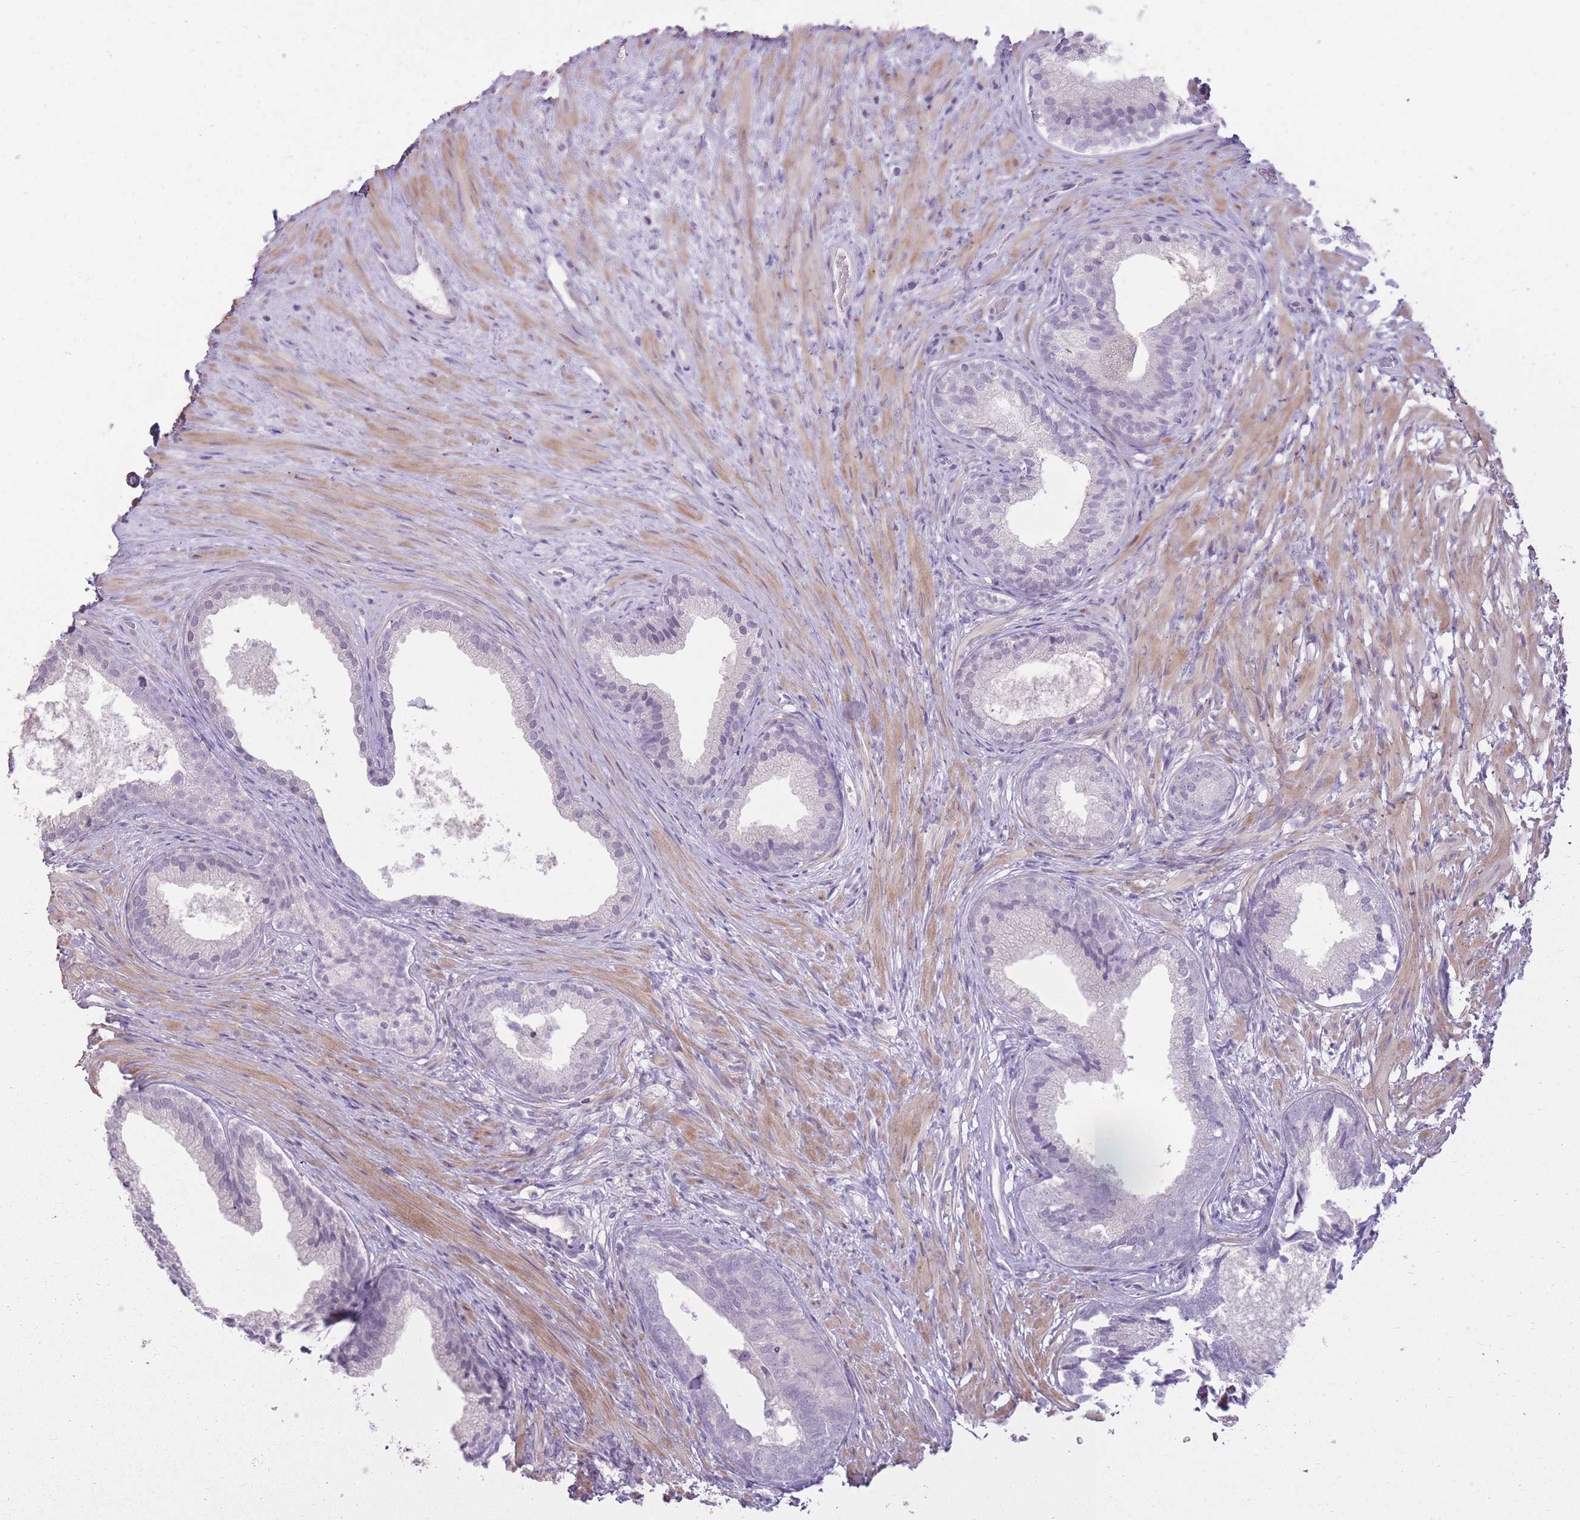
{"staining": {"intensity": "negative", "quantity": "none", "location": "none"}, "tissue": "prostate", "cell_type": "Glandular cells", "image_type": "normal", "snomed": [{"axis": "morphology", "description": "Normal tissue, NOS"}, {"axis": "topography", "description": "Prostate"}], "caption": "Immunohistochemical staining of normal human prostate exhibits no significant positivity in glandular cells.", "gene": "ZBTB24", "patient": {"sex": "male", "age": 76}}